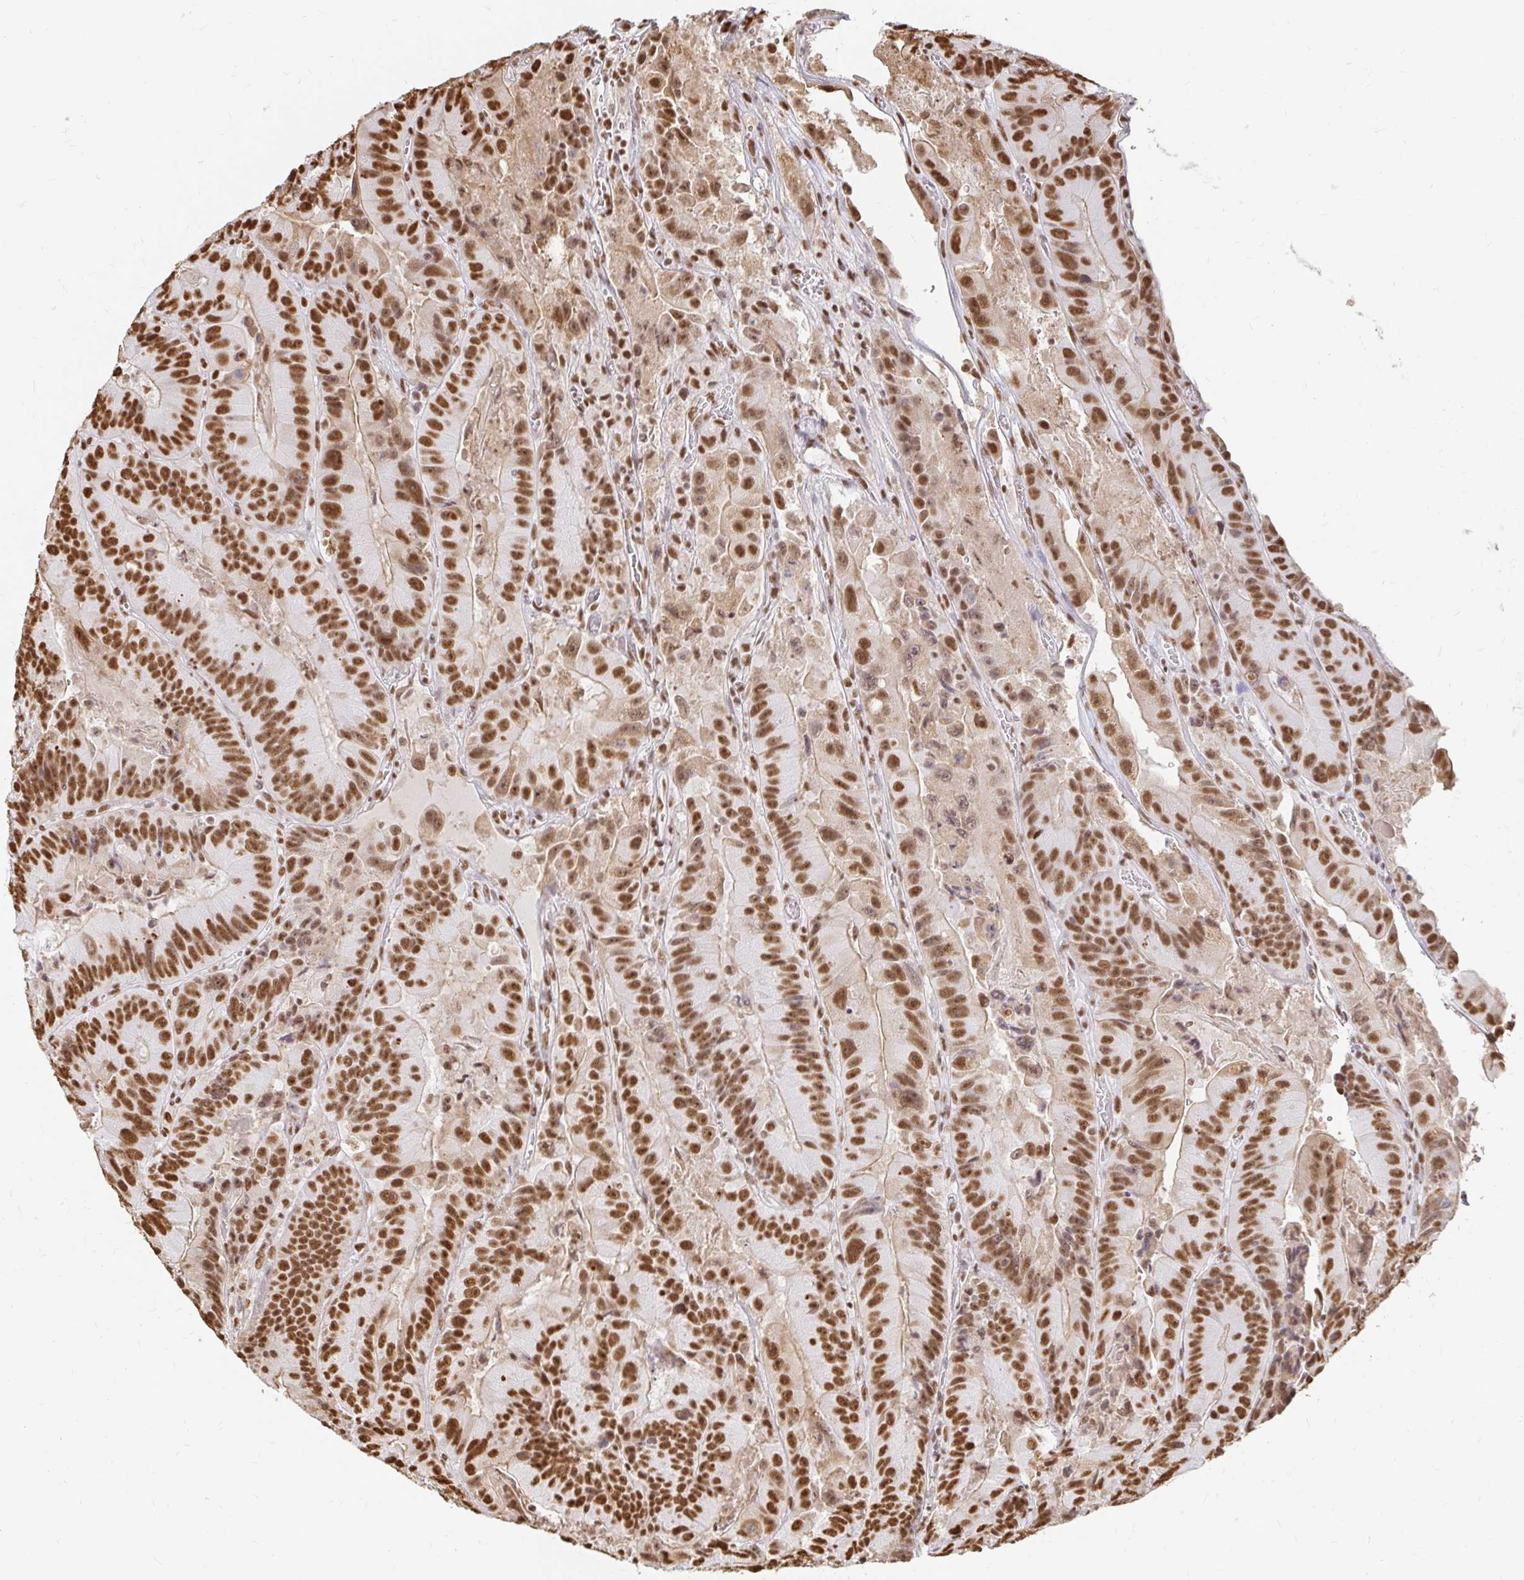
{"staining": {"intensity": "strong", "quantity": ">75%", "location": "nuclear"}, "tissue": "colorectal cancer", "cell_type": "Tumor cells", "image_type": "cancer", "snomed": [{"axis": "morphology", "description": "Adenocarcinoma, NOS"}, {"axis": "topography", "description": "Colon"}], "caption": "DAB (3,3'-diaminobenzidine) immunohistochemical staining of human colorectal cancer (adenocarcinoma) demonstrates strong nuclear protein expression in about >75% of tumor cells.", "gene": "HNRNPU", "patient": {"sex": "female", "age": 86}}